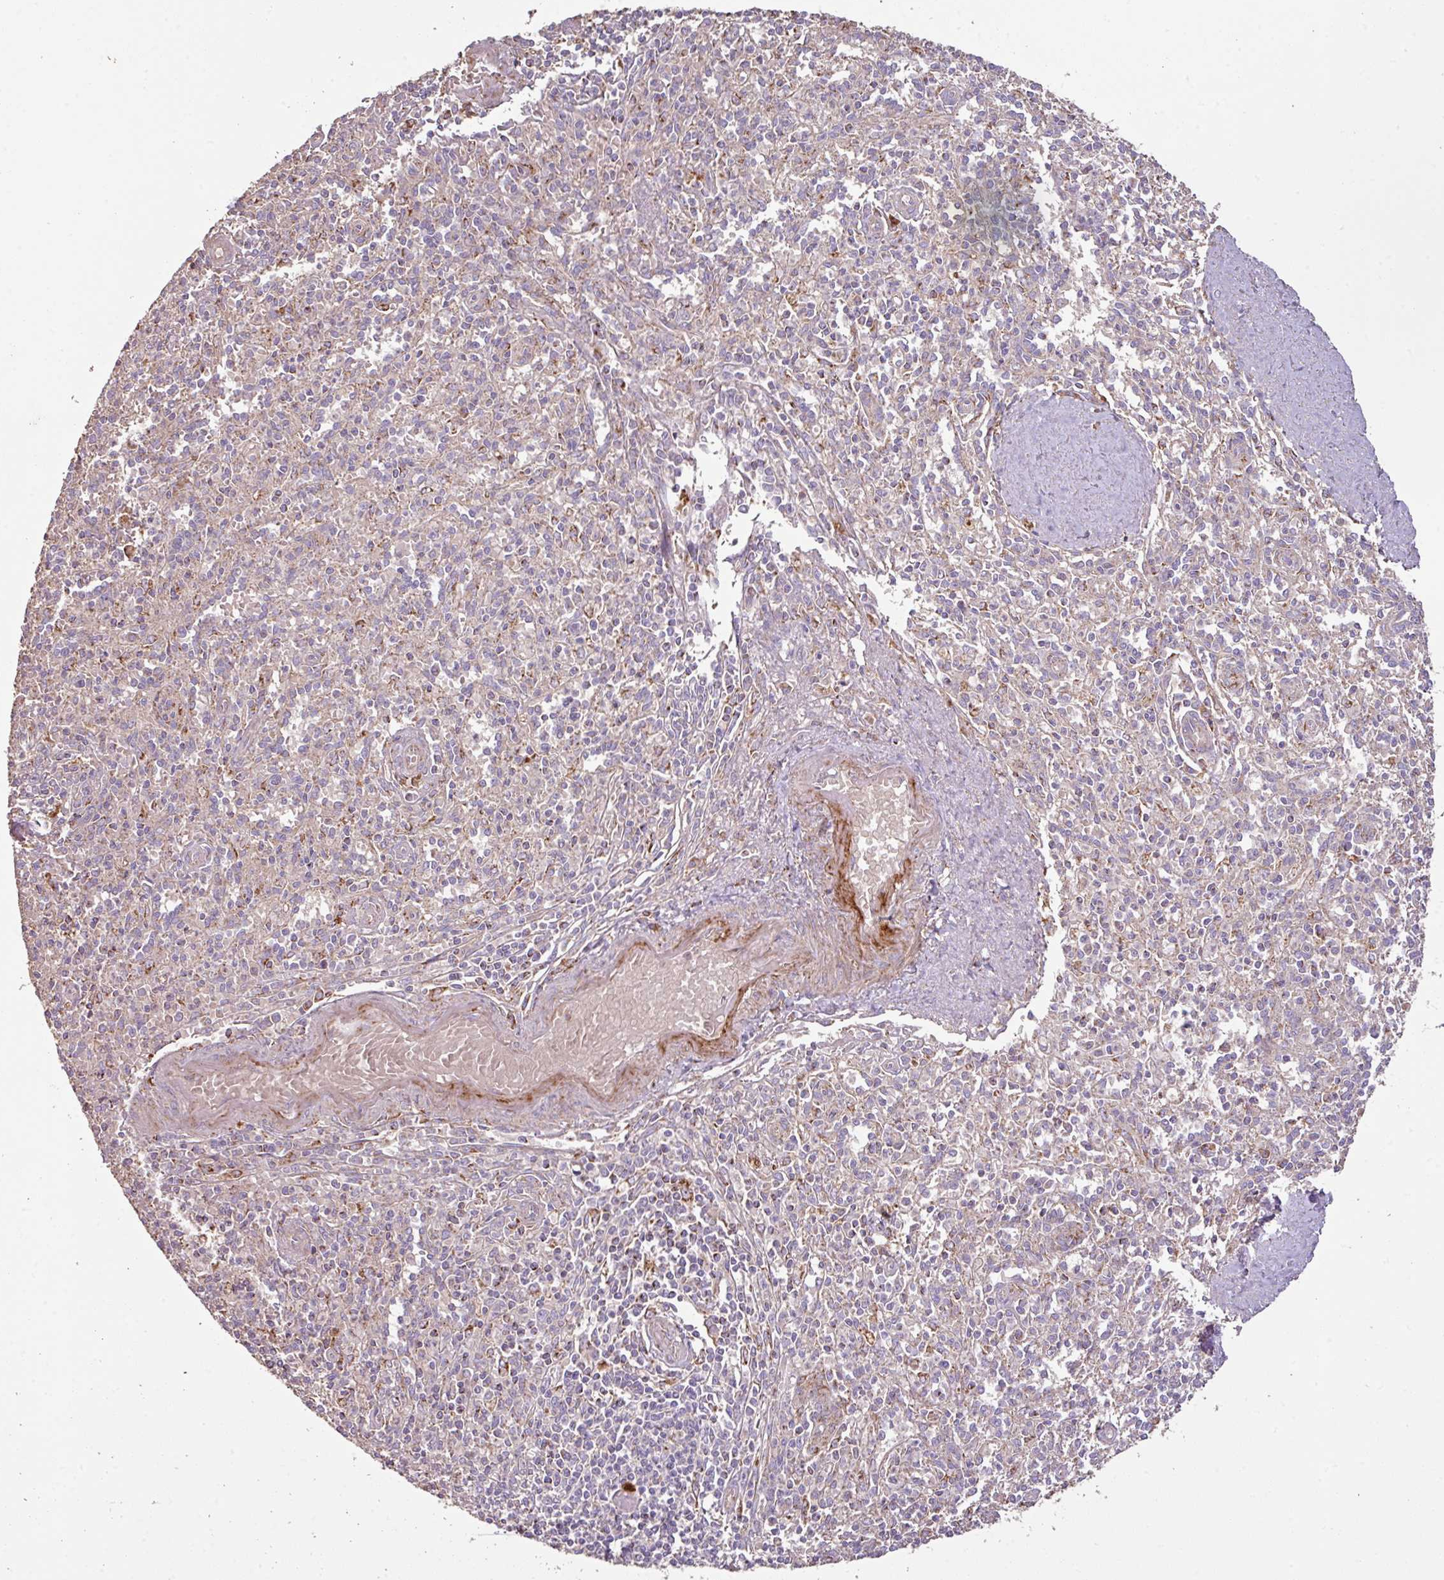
{"staining": {"intensity": "moderate", "quantity": "<25%", "location": "cytoplasmic/membranous"}, "tissue": "spleen", "cell_type": "Cells in red pulp", "image_type": "normal", "snomed": [{"axis": "morphology", "description": "Normal tissue, NOS"}, {"axis": "topography", "description": "Spleen"}], "caption": "Protein expression analysis of unremarkable spleen reveals moderate cytoplasmic/membranous expression in approximately <25% of cells in red pulp. Nuclei are stained in blue.", "gene": "ENSG00000260170", "patient": {"sex": "female", "age": 70}}